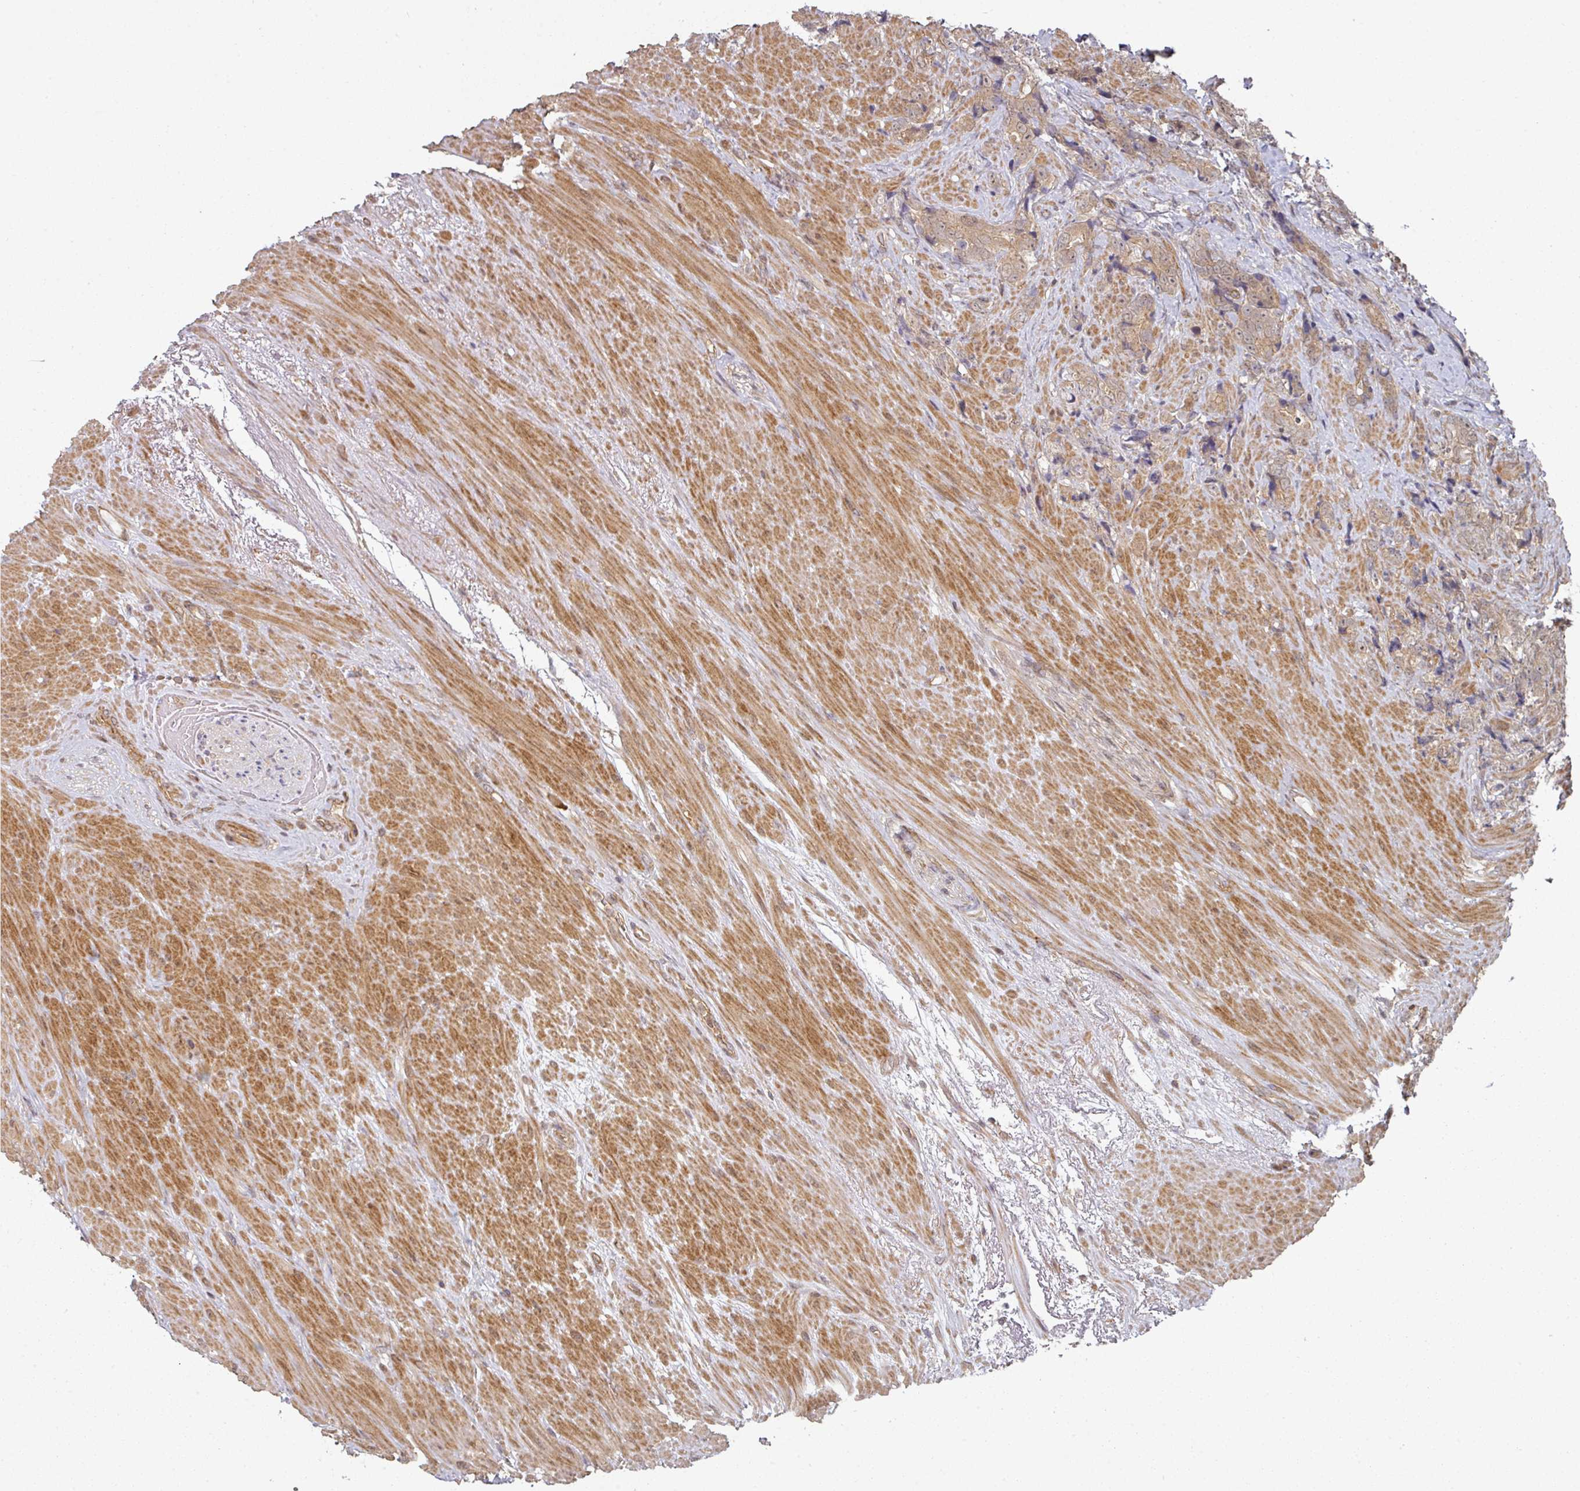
{"staining": {"intensity": "weak", "quantity": "25%-75%", "location": "cytoplasmic/membranous,nuclear"}, "tissue": "prostate cancer", "cell_type": "Tumor cells", "image_type": "cancer", "snomed": [{"axis": "morphology", "description": "Adenocarcinoma, High grade"}, {"axis": "topography", "description": "Prostate"}], "caption": "Human prostate cancer (high-grade adenocarcinoma) stained for a protein (brown) demonstrates weak cytoplasmic/membranous and nuclear positive expression in approximately 25%-75% of tumor cells.", "gene": "PSME3IP1", "patient": {"sex": "male", "age": 74}}